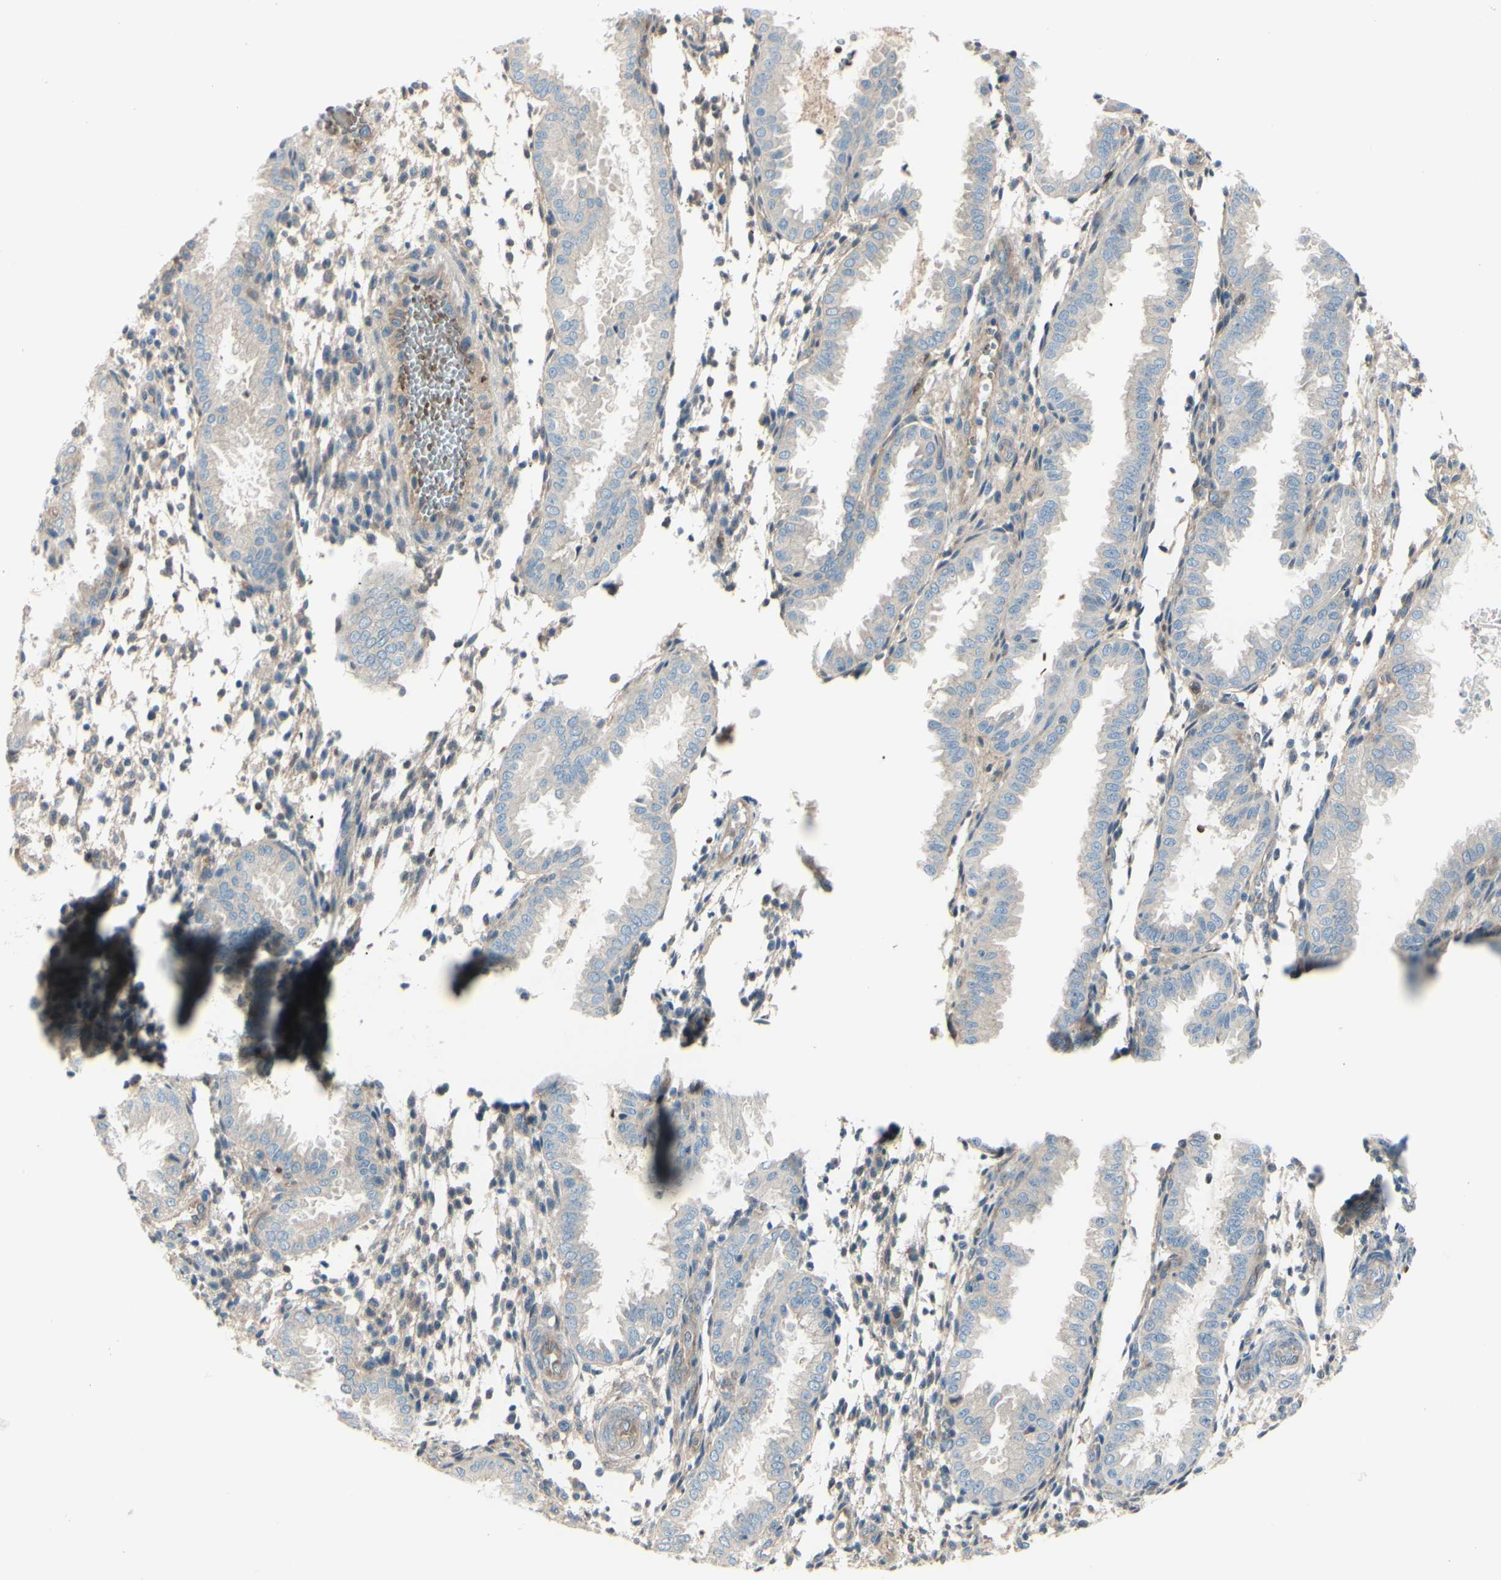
{"staining": {"intensity": "moderate", "quantity": ">75%", "location": "cytoplasmic/membranous"}, "tissue": "endometrium", "cell_type": "Cells in endometrial stroma", "image_type": "normal", "snomed": [{"axis": "morphology", "description": "Normal tissue, NOS"}, {"axis": "topography", "description": "Endometrium"}], "caption": "Protein expression analysis of normal human endometrium reveals moderate cytoplasmic/membranous expression in about >75% of cells in endometrial stroma.", "gene": "PCDHGA10", "patient": {"sex": "female", "age": 33}}